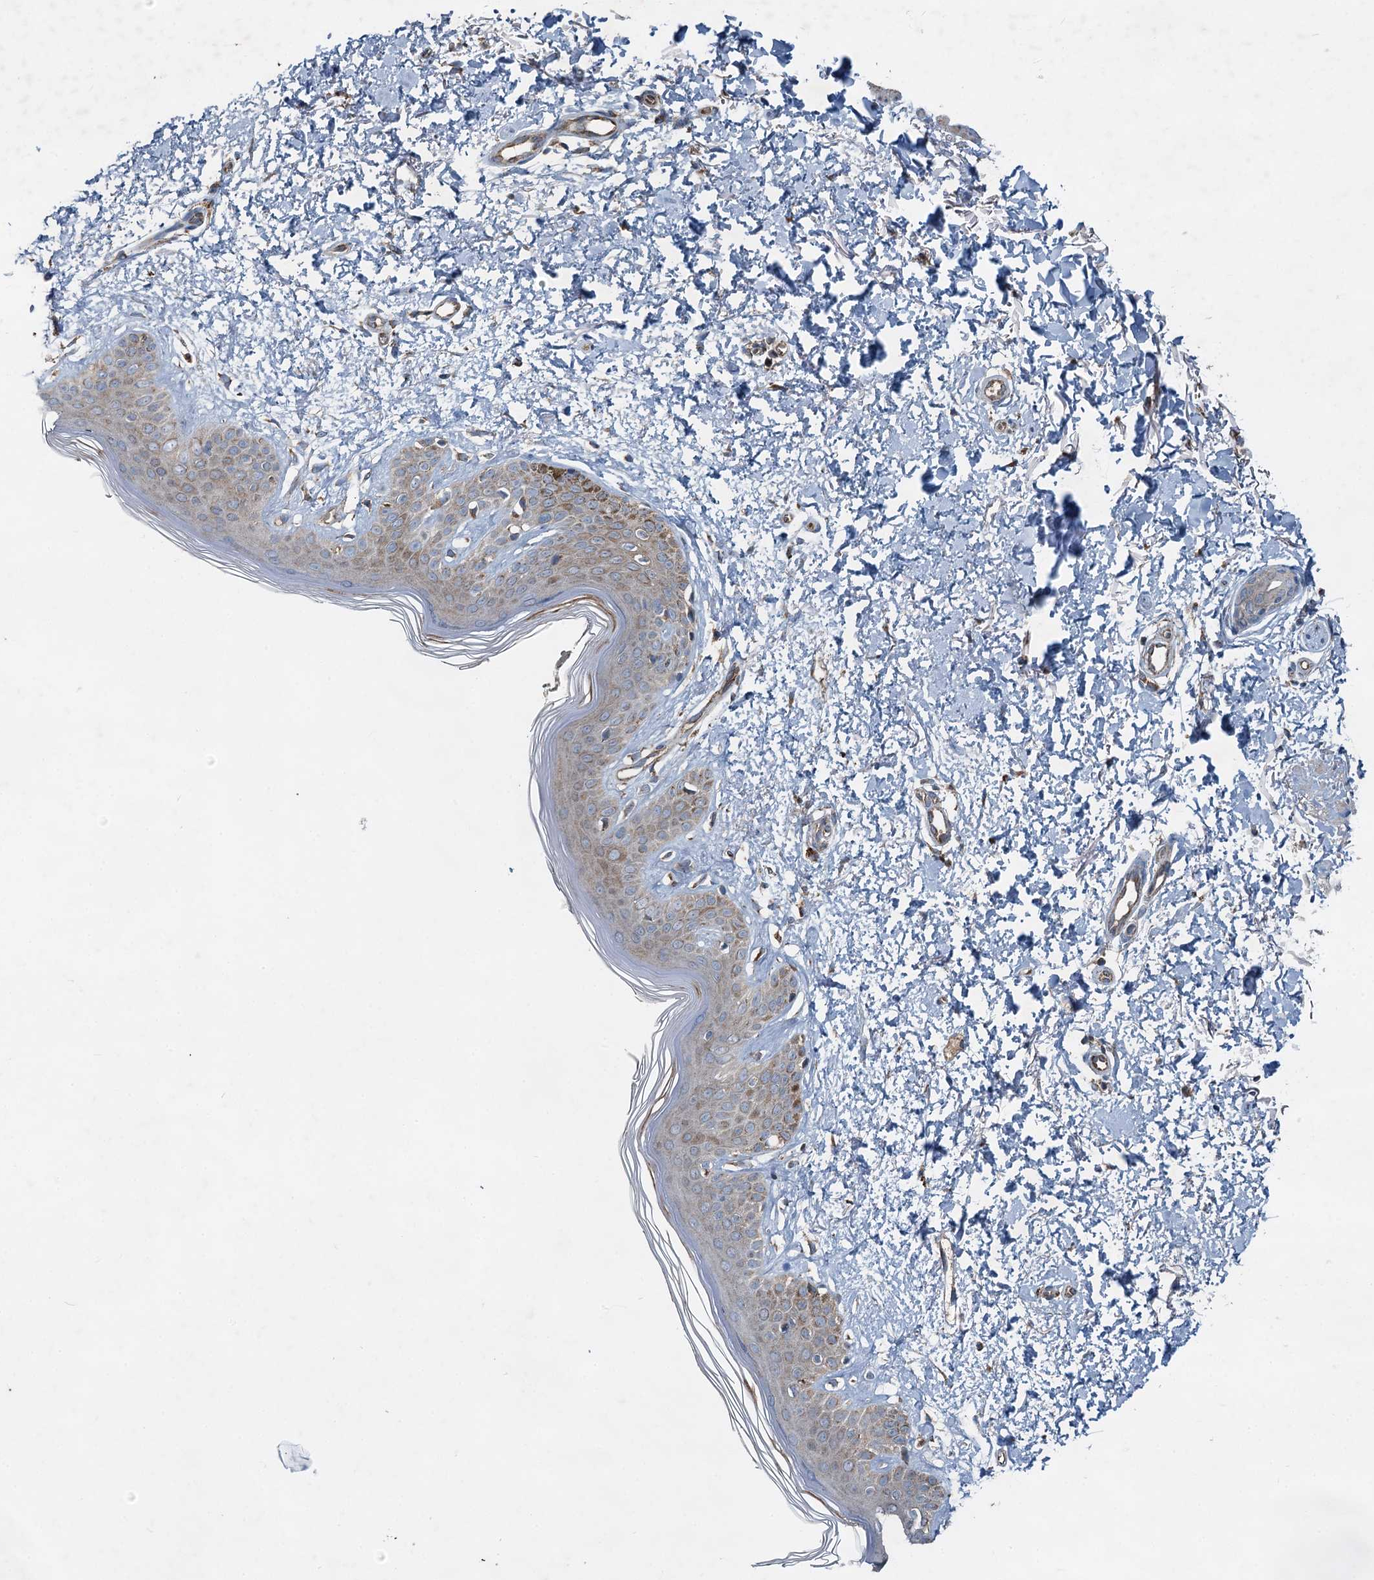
{"staining": {"intensity": "negative", "quantity": "none", "location": "none"}, "tissue": "skin", "cell_type": "Fibroblasts", "image_type": "normal", "snomed": [{"axis": "morphology", "description": "Normal tissue, NOS"}, {"axis": "topography", "description": "Skin"}], "caption": "Immunohistochemistry (IHC) micrograph of benign skin: skin stained with DAB reveals no significant protein expression in fibroblasts.", "gene": "HAUS2", "patient": {"sex": "female", "age": 64}}